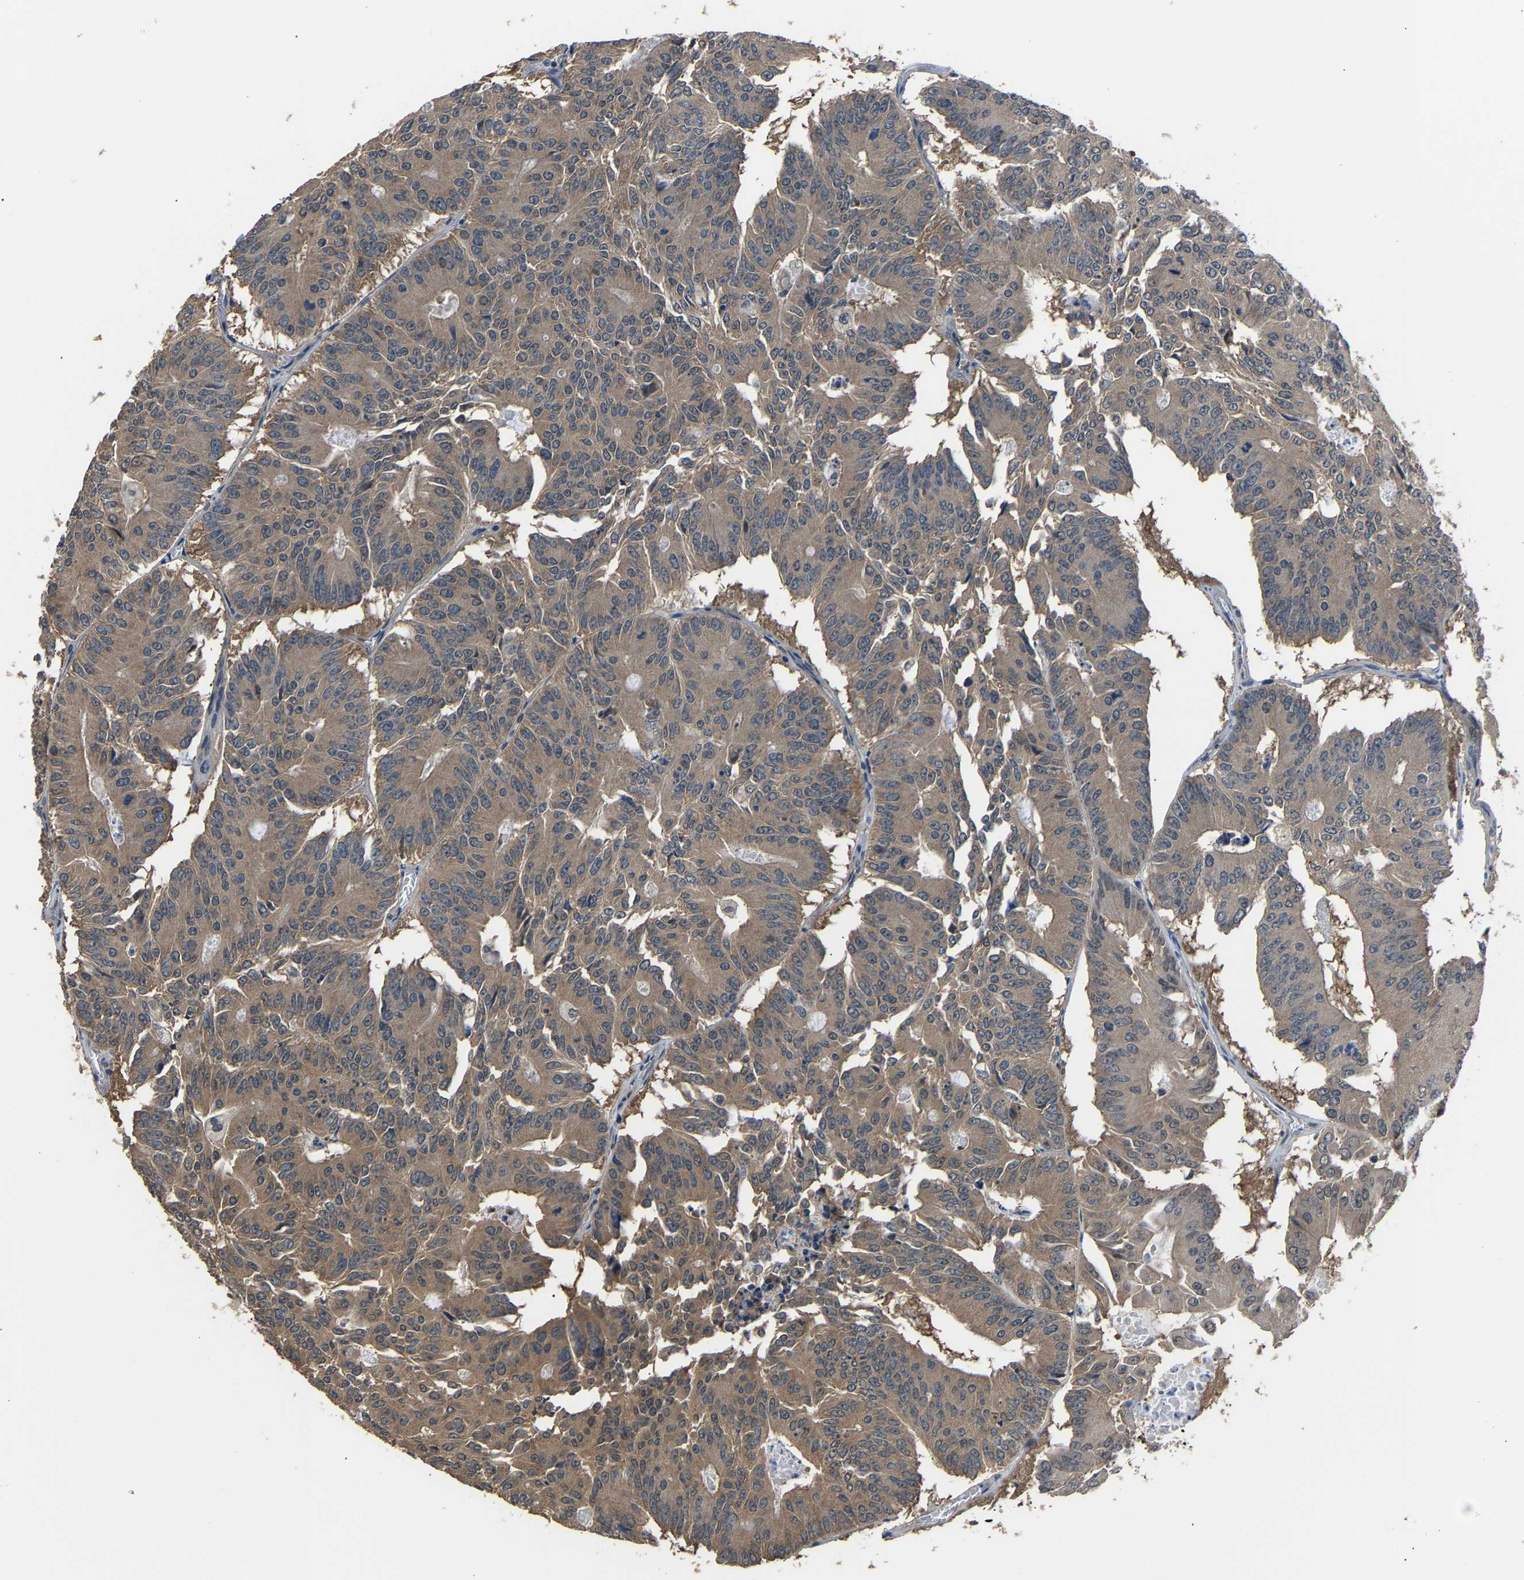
{"staining": {"intensity": "weak", "quantity": ">75%", "location": "cytoplasmic/membranous"}, "tissue": "colorectal cancer", "cell_type": "Tumor cells", "image_type": "cancer", "snomed": [{"axis": "morphology", "description": "Adenocarcinoma, NOS"}, {"axis": "topography", "description": "Colon"}], "caption": "DAB (3,3'-diaminobenzidine) immunohistochemical staining of colorectal adenocarcinoma shows weak cytoplasmic/membranous protein expression in approximately >75% of tumor cells.", "gene": "ABCC9", "patient": {"sex": "male", "age": 87}}